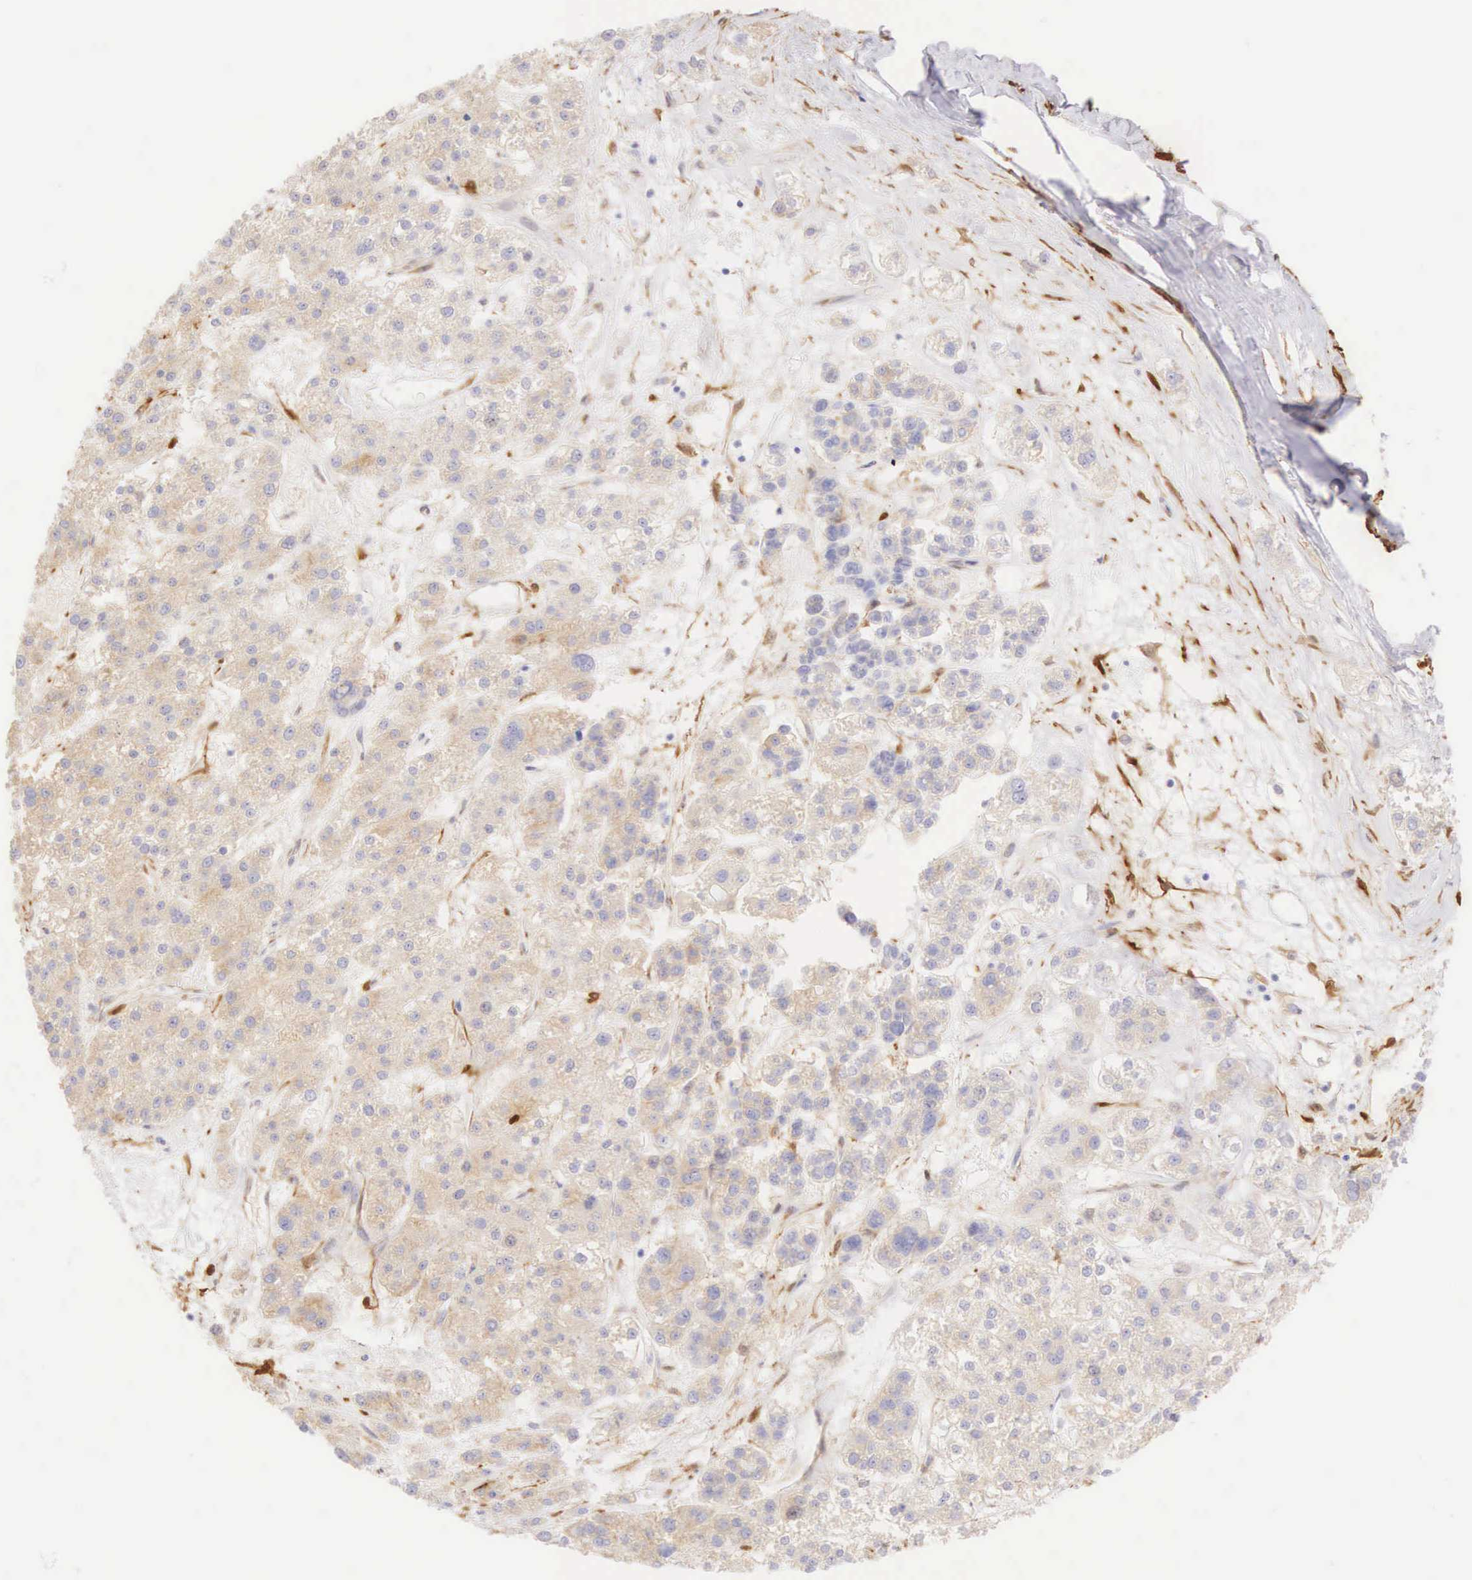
{"staining": {"intensity": "negative", "quantity": "none", "location": "none"}, "tissue": "liver cancer", "cell_type": "Tumor cells", "image_type": "cancer", "snomed": [{"axis": "morphology", "description": "Carcinoma, Hepatocellular, NOS"}, {"axis": "topography", "description": "Liver"}], "caption": "Liver cancer stained for a protein using immunohistochemistry (IHC) shows no positivity tumor cells.", "gene": "CNN1", "patient": {"sex": "female", "age": 85}}